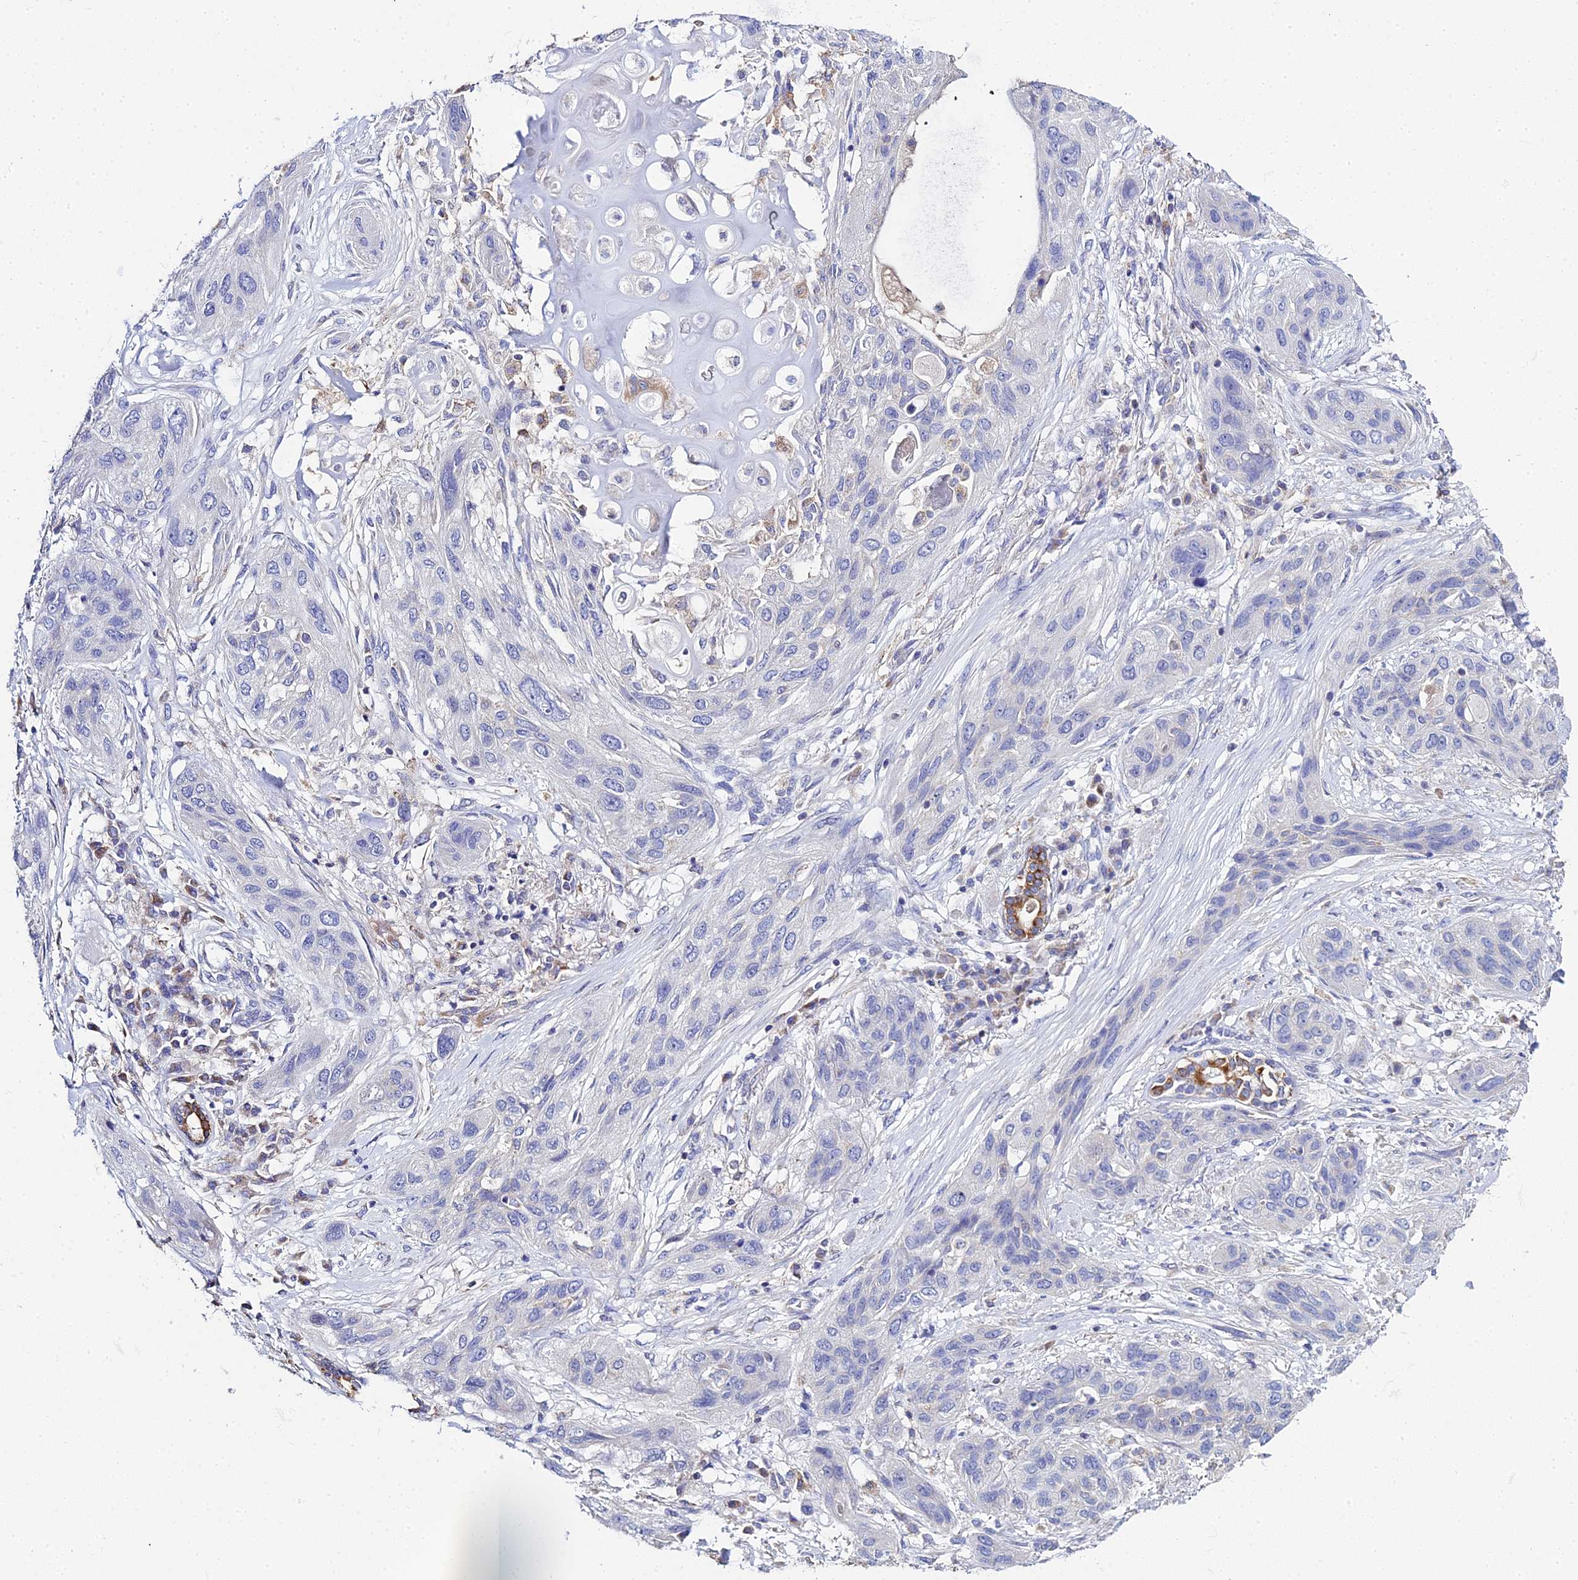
{"staining": {"intensity": "negative", "quantity": "none", "location": "none"}, "tissue": "lung cancer", "cell_type": "Tumor cells", "image_type": "cancer", "snomed": [{"axis": "morphology", "description": "Squamous cell carcinoma, NOS"}, {"axis": "topography", "description": "Lung"}], "caption": "This histopathology image is of lung cancer (squamous cell carcinoma) stained with immunohistochemistry (IHC) to label a protein in brown with the nuclei are counter-stained blue. There is no positivity in tumor cells.", "gene": "ZXDA", "patient": {"sex": "female", "age": 70}}